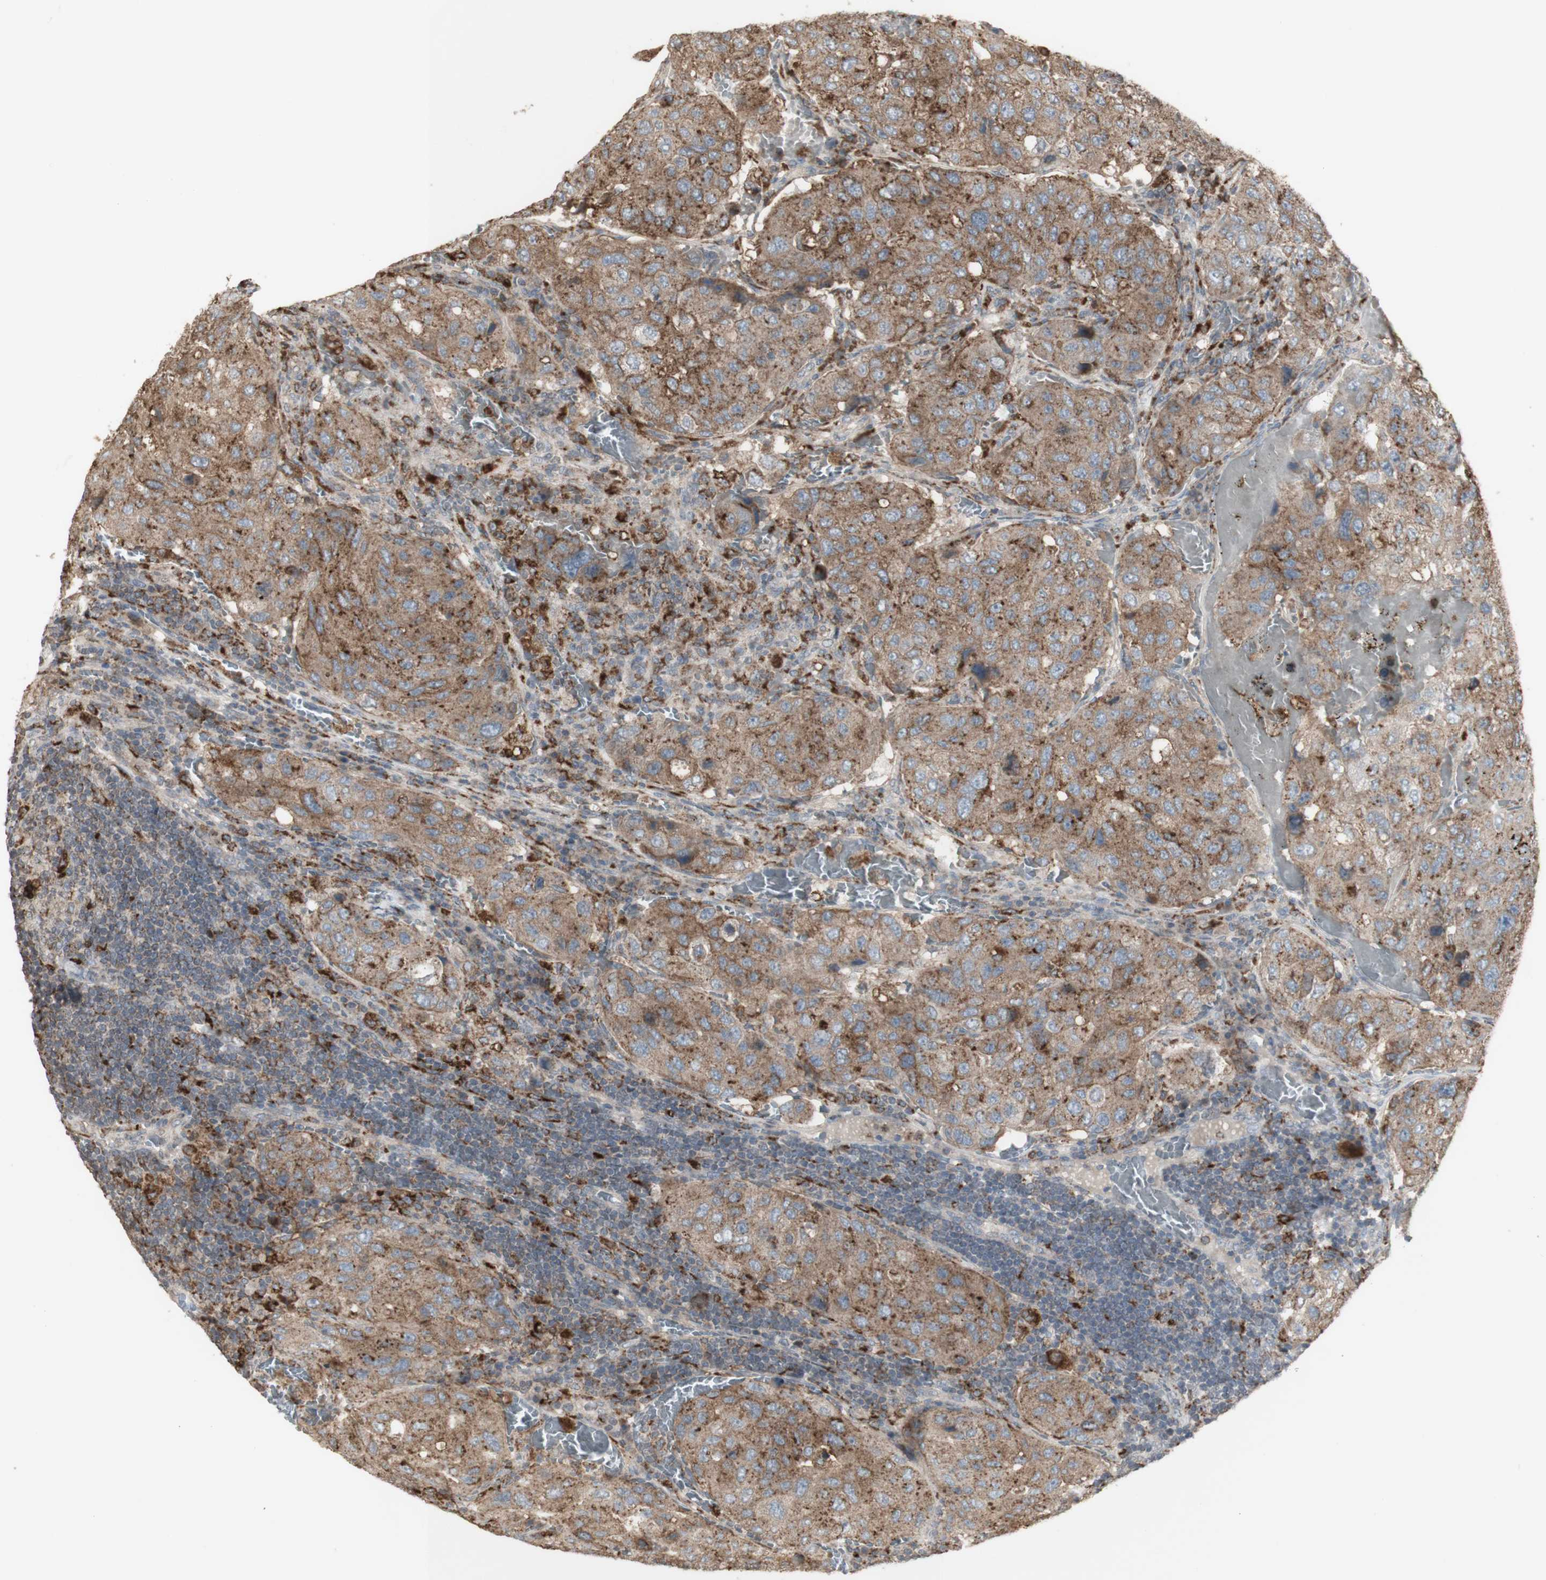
{"staining": {"intensity": "moderate", "quantity": ">75%", "location": "cytoplasmic/membranous"}, "tissue": "urothelial cancer", "cell_type": "Tumor cells", "image_type": "cancer", "snomed": [{"axis": "morphology", "description": "Urothelial carcinoma, High grade"}, {"axis": "topography", "description": "Lymph node"}, {"axis": "topography", "description": "Urinary bladder"}], "caption": "Urothelial cancer stained for a protein shows moderate cytoplasmic/membranous positivity in tumor cells.", "gene": "ATP6V1E1", "patient": {"sex": "male", "age": 51}}